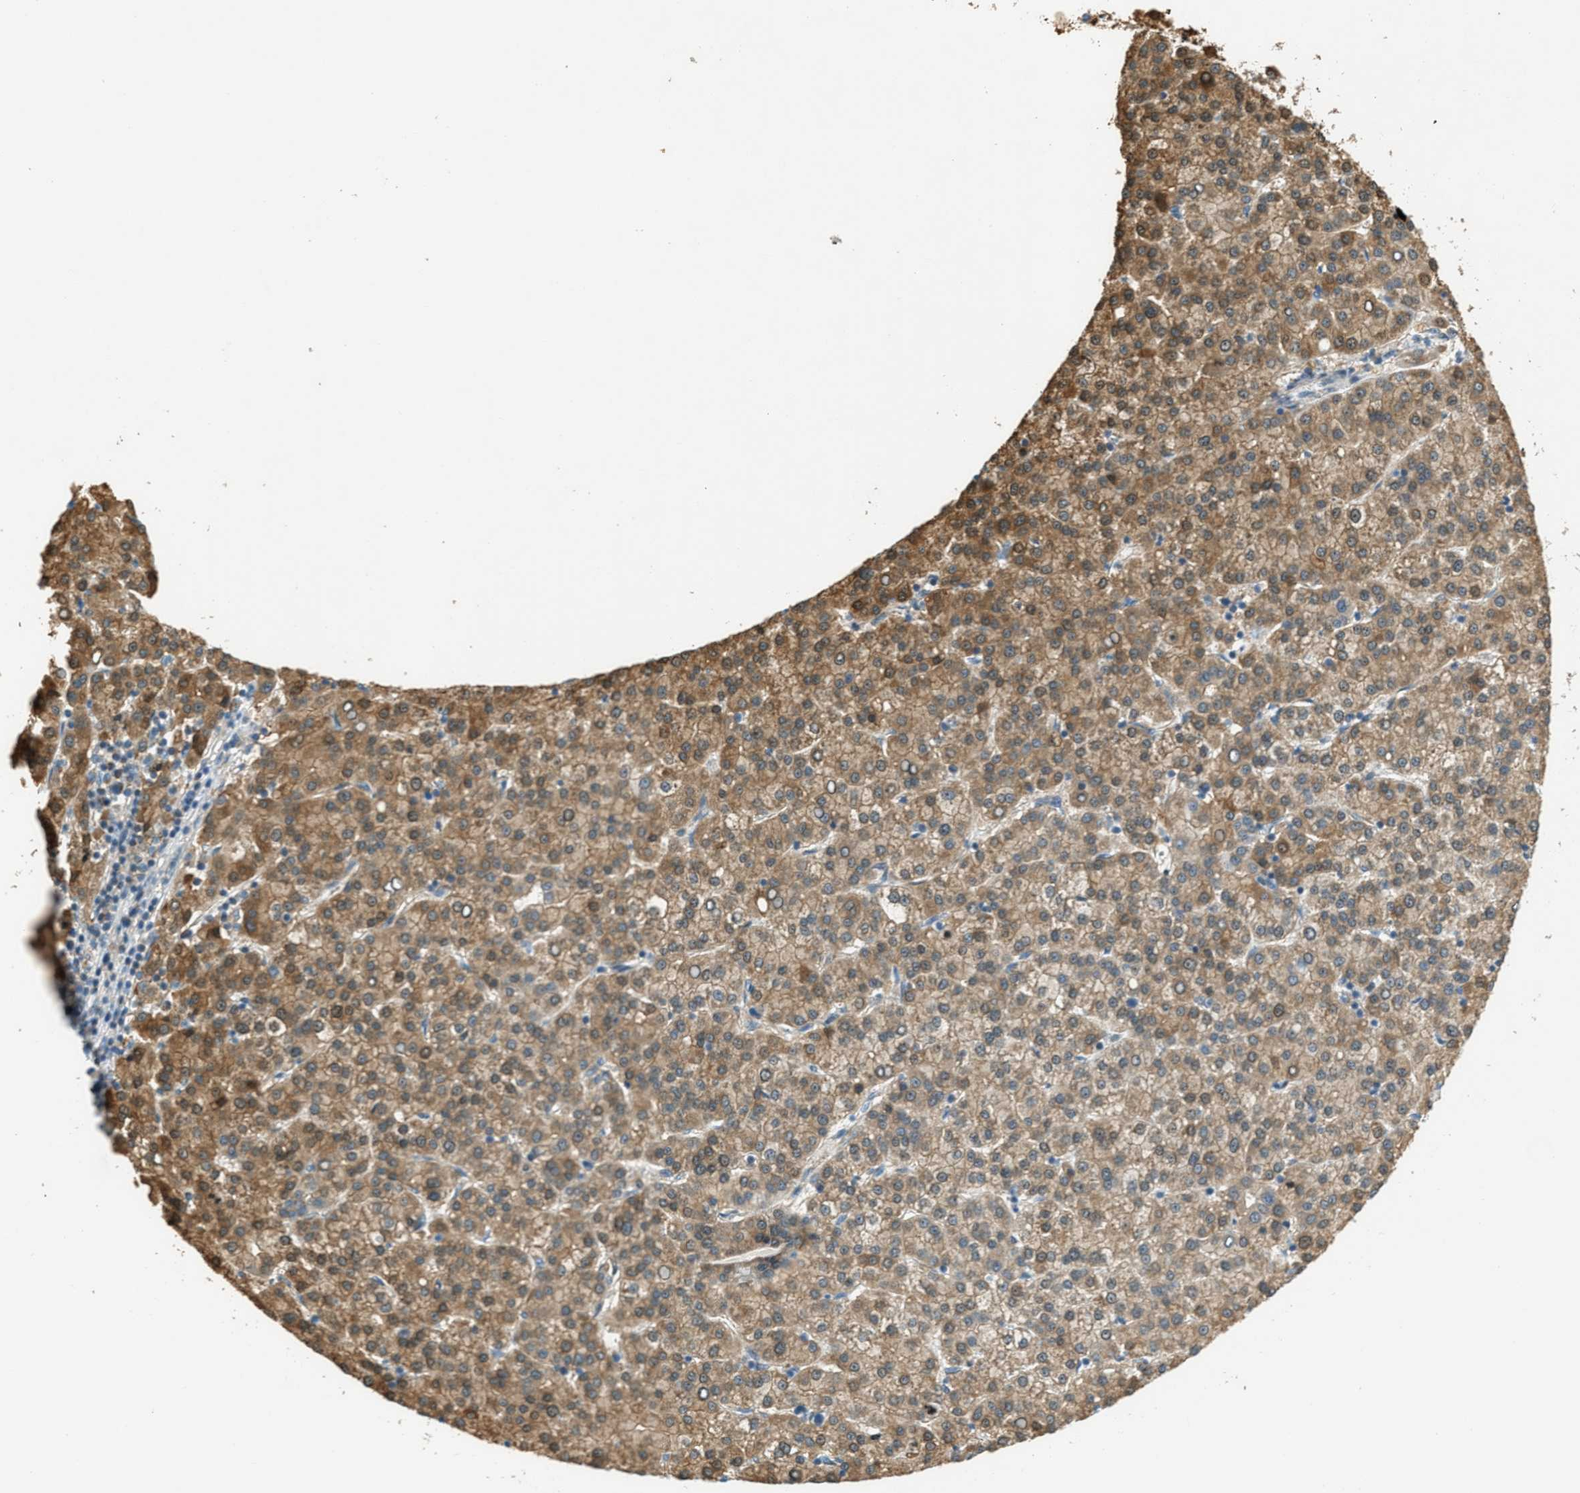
{"staining": {"intensity": "weak", "quantity": ">75%", "location": "cytoplasmic/membranous"}, "tissue": "liver cancer", "cell_type": "Tumor cells", "image_type": "cancer", "snomed": [{"axis": "morphology", "description": "Carcinoma, Hepatocellular, NOS"}, {"axis": "topography", "description": "Liver"}], "caption": "Approximately >75% of tumor cells in liver cancer show weak cytoplasmic/membranous protein staining as visualized by brown immunohistochemical staining.", "gene": "PIGG", "patient": {"sex": "female", "age": 58}}